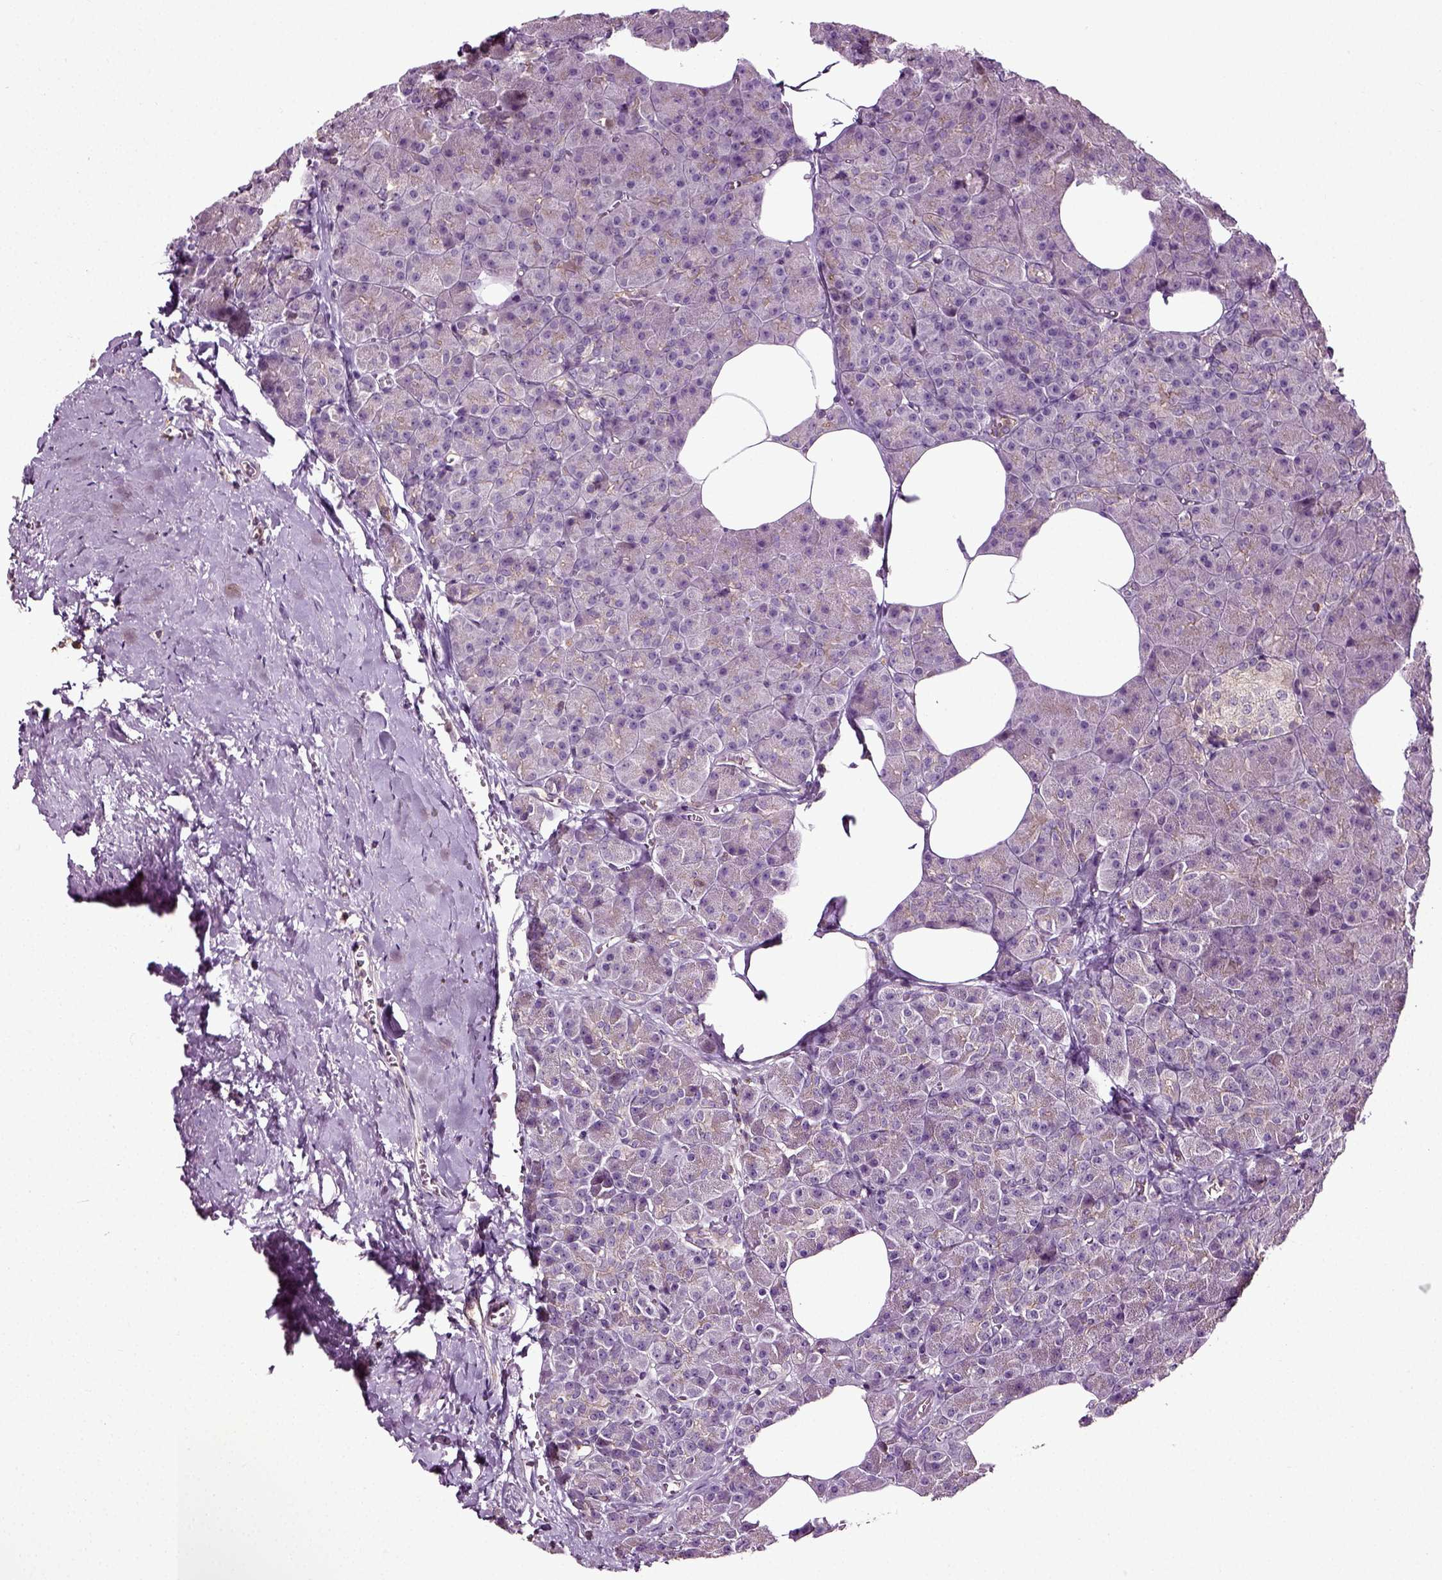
{"staining": {"intensity": "weak", "quantity": "<25%", "location": "cytoplasmic/membranous"}, "tissue": "pancreas", "cell_type": "Exocrine glandular cells", "image_type": "normal", "snomed": [{"axis": "morphology", "description": "Normal tissue, NOS"}, {"axis": "topography", "description": "Pancreas"}], "caption": "This image is of benign pancreas stained with immunohistochemistry to label a protein in brown with the nuclei are counter-stained blue. There is no positivity in exocrine glandular cells. The staining is performed using DAB brown chromogen with nuclei counter-stained in using hematoxylin.", "gene": "RHOF", "patient": {"sex": "female", "age": 45}}